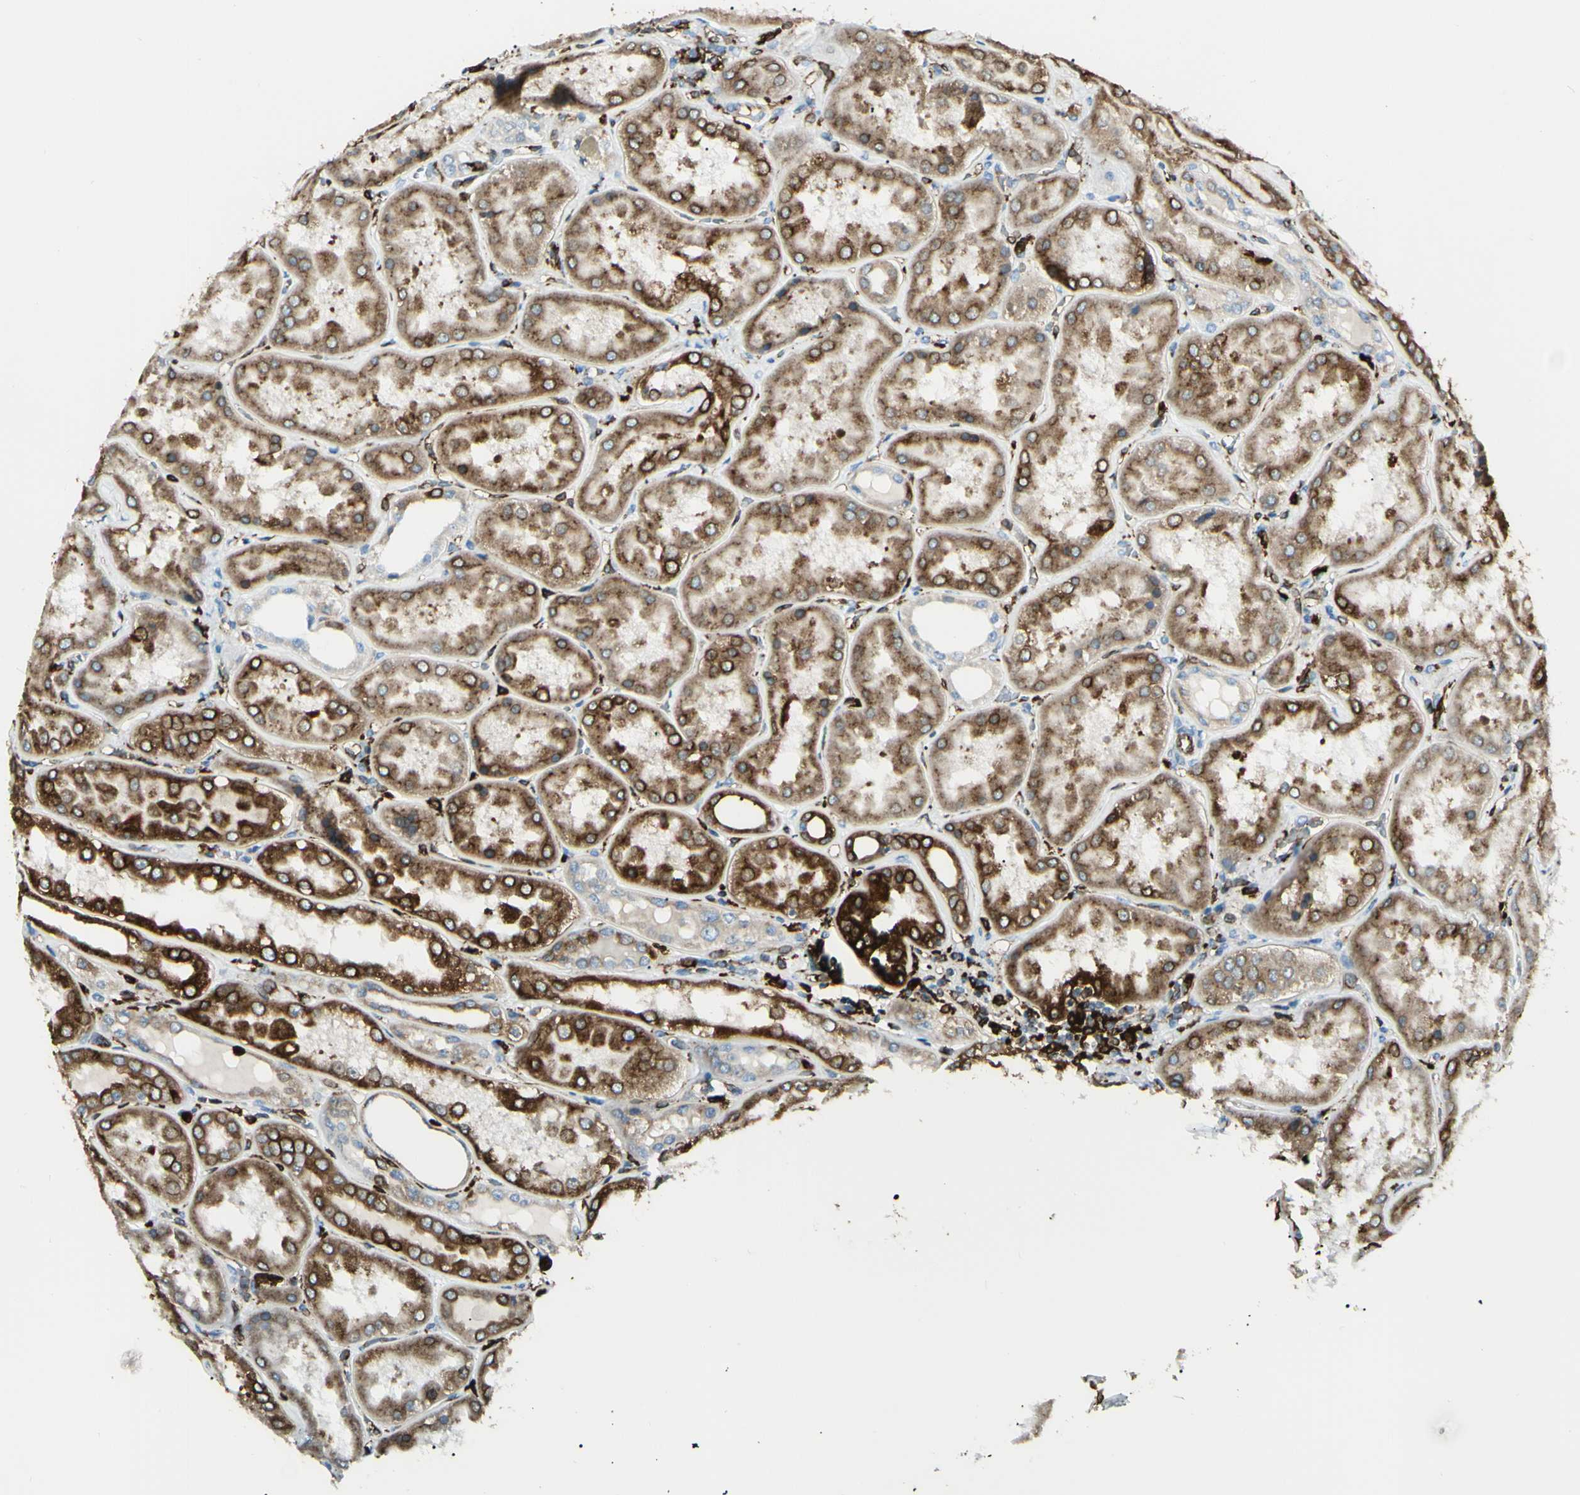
{"staining": {"intensity": "moderate", "quantity": "25%-75%", "location": "cytoplasmic/membranous"}, "tissue": "kidney", "cell_type": "Cells in glomeruli", "image_type": "normal", "snomed": [{"axis": "morphology", "description": "Normal tissue, NOS"}, {"axis": "topography", "description": "Kidney"}], "caption": "IHC staining of unremarkable kidney, which exhibits medium levels of moderate cytoplasmic/membranous expression in approximately 25%-75% of cells in glomeruli indicating moderate cytoplasmic/membranous protein positivity. The staining was performed using DAB (3,3'-diaminobenzidine) (brown) for protein detection and nuclei were counterstained in hematoxylin (blue).", "gene": "CD74", "patient": {"sex": "female", "age": 56}}